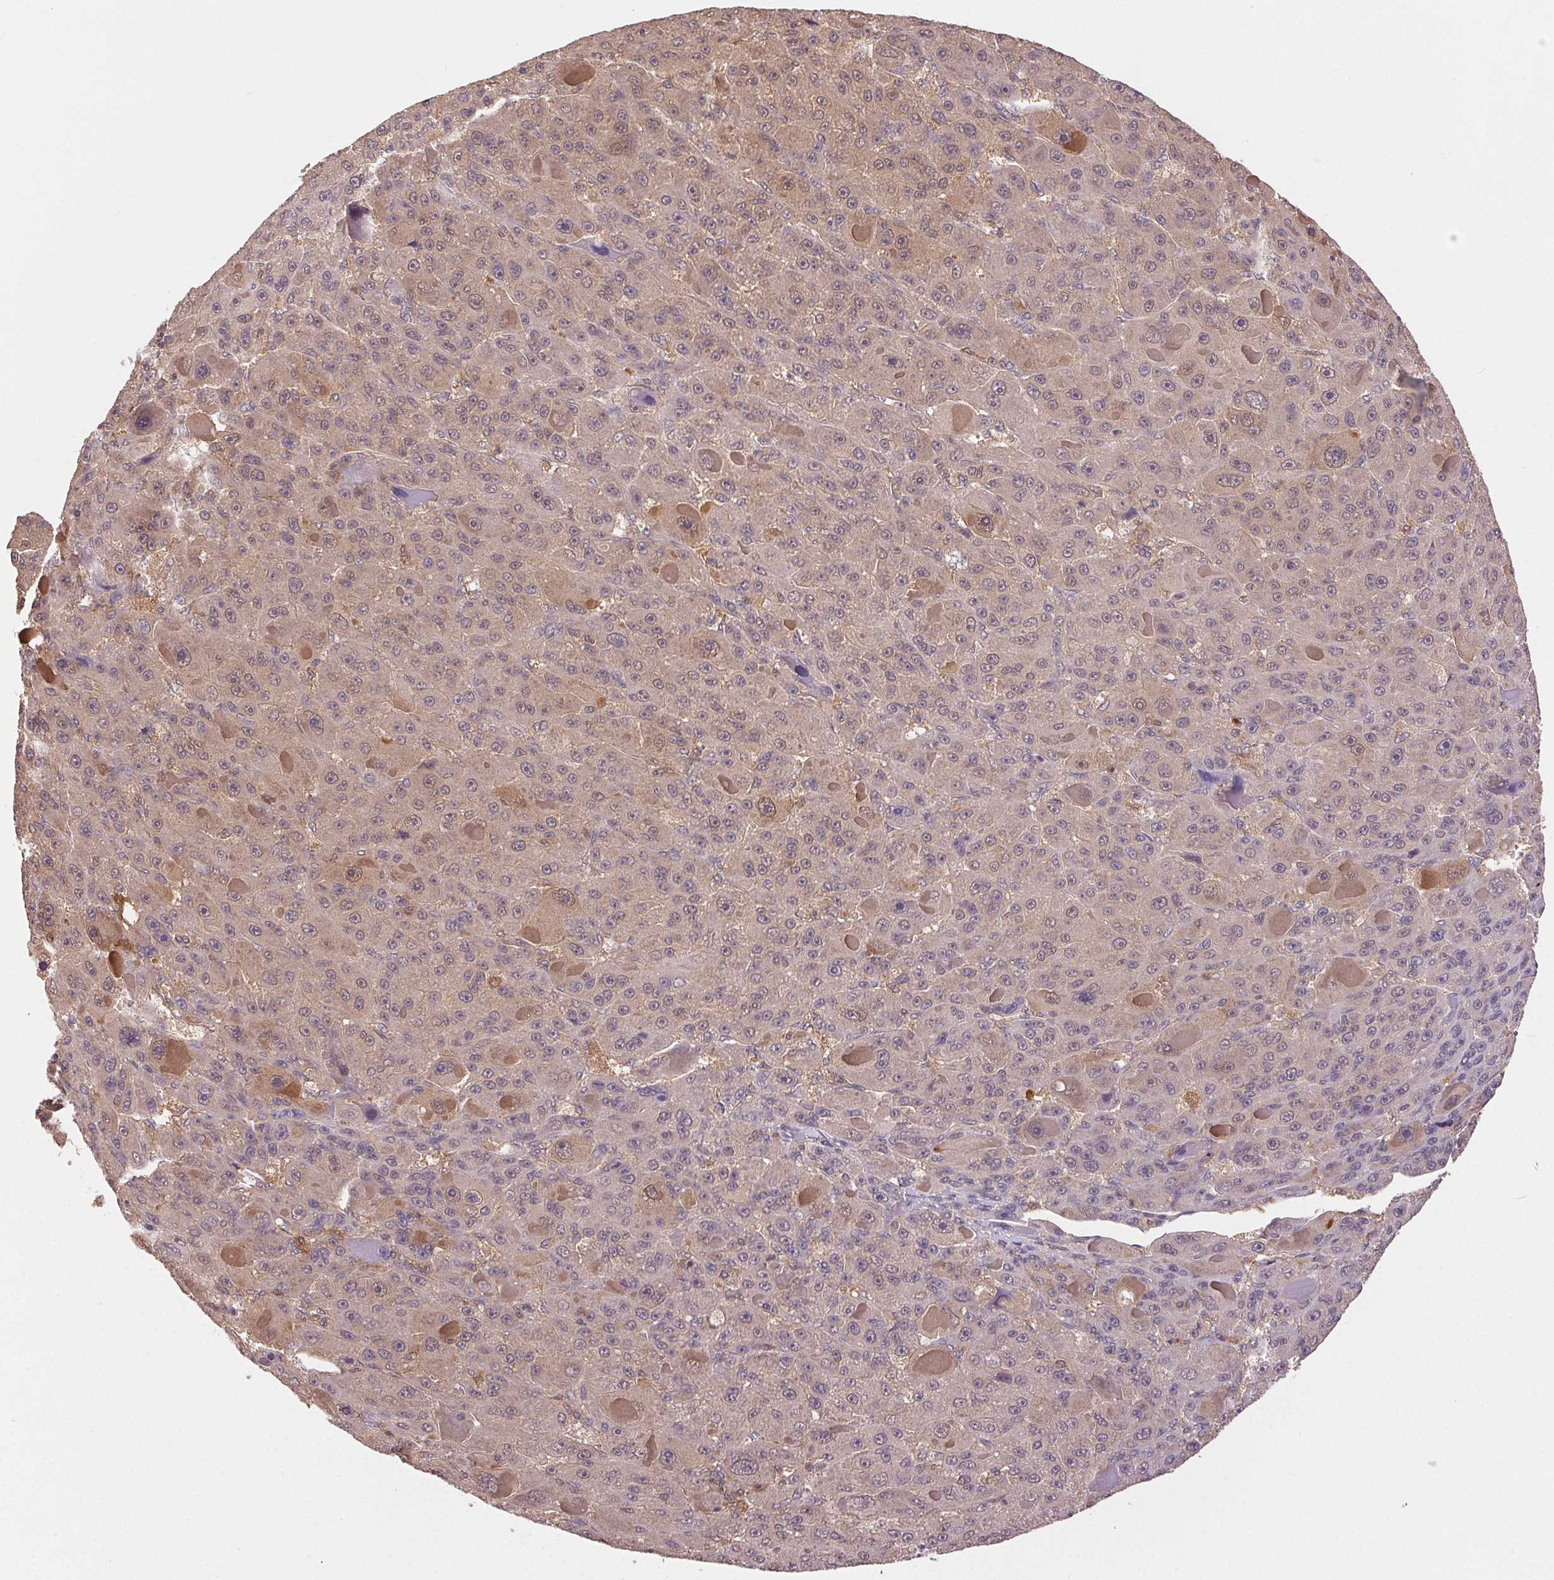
{"staining": {"intensity": "weak", "quantity": "<25%", "location": "cytoplasmic/membranous"}, "tissue": "liver cancer", "cell_type": "Tumor cells", "image_type": "cancer", "snomed": [{"axis": "morphology", "description": "Carcinoma, Hepatocellular, NOS"}, {"axis": "topography", "description": "Liver"}], "caption": "IHC photomicrograph of human liver cancer (hepatocellular carcinoma) stained for a protein (brown), which displays no staining in tumor cells. The staining was performed using DAB to visualize the protein expression in brown, while the nuclei were stained in blue with hematoxylin (Magnification: 20x).", "gene": "GDI2", "patient": {"sex": "male", "age": 76}}